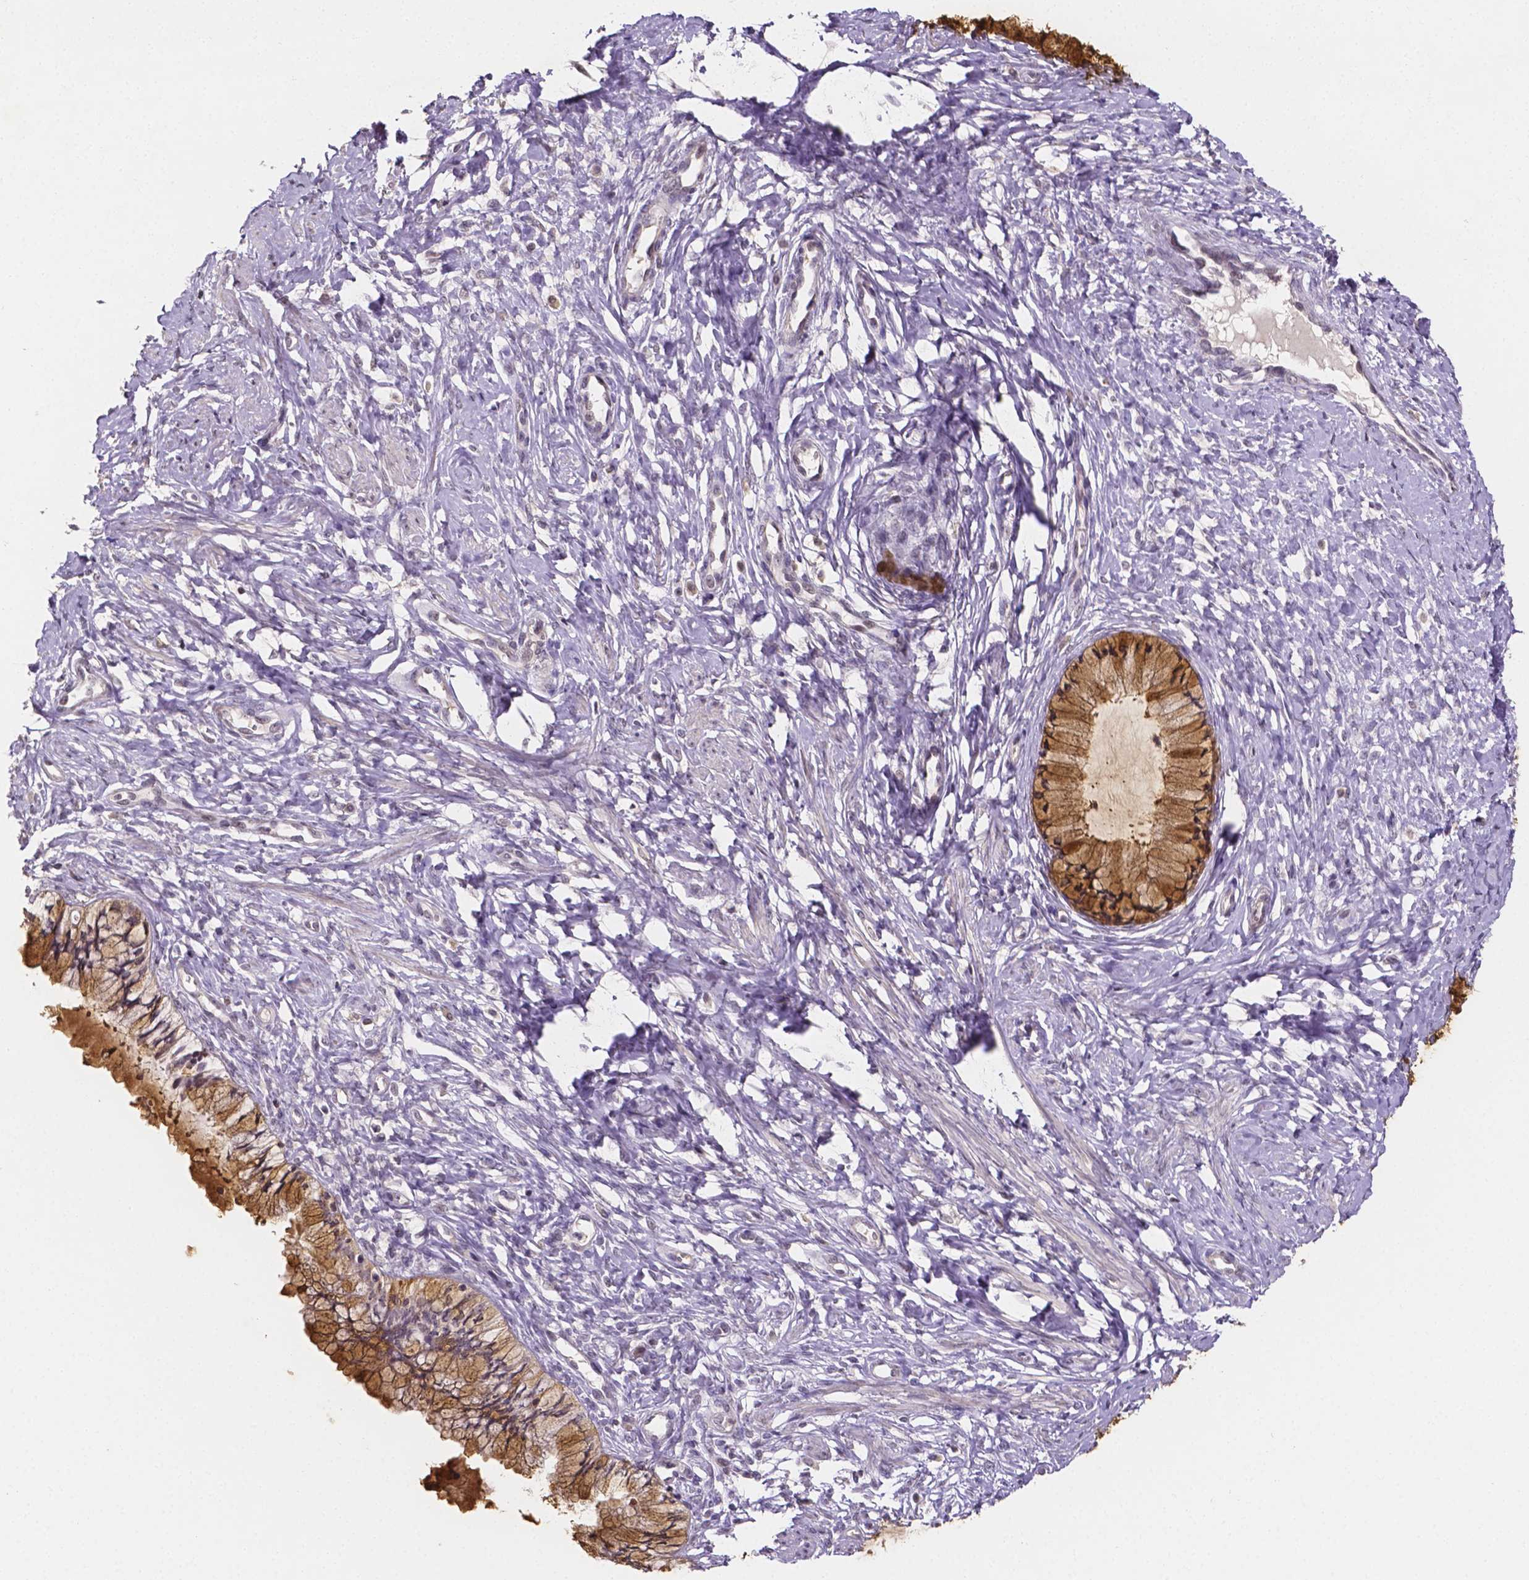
{"staining": {"intensity": "moderate", "quantity": ">75%", "location": "cytoplasmic/membranous"}, "tissue": "cervix", "cell_type": "Glandular cells", "image_type": "normal", "snomed": [{"axis": "morphology", "description": "Normal tissue, NOS"}, {"axis": "topography", "description": "Cervix"}], "caption": "The micrograph demonstrates immunohistochemical staining of unremarkable cervix. There is moderate cytoplasmic/membranous positivity is present in approximately >75% of glandular cells.", "gene": "NRGN", "patient": {"sex": "female", "age": 37}}